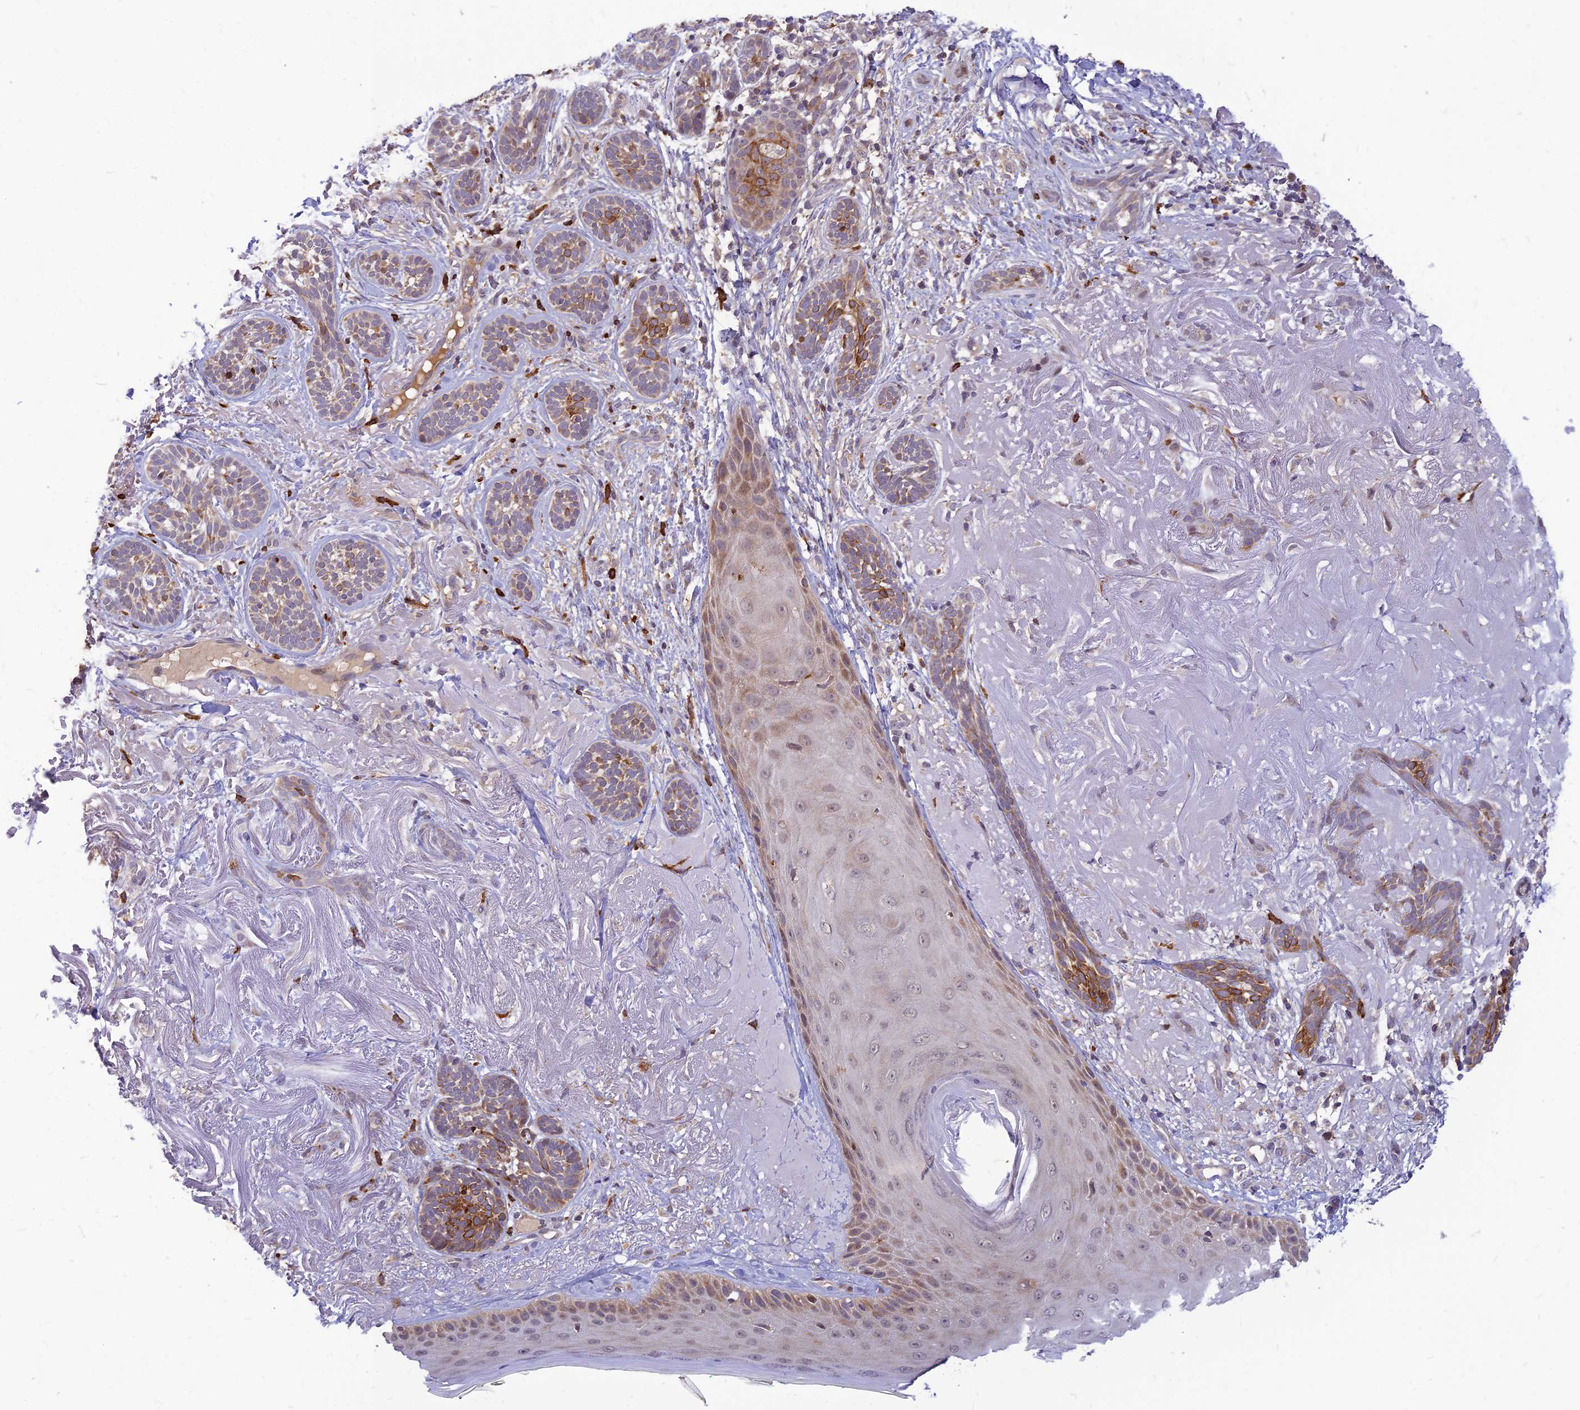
{"staining": {"intensity": "weak", "quantity": "25%-75%", "location": "cytoplasmic/membranous"}, "tissue": "skin cancer", "cell_type": "Tumor cells", "image_type": "cancer", "snomed": [{"axis": "morphology", "description": "Basal cell carcinoma"}, {"axis": "topography", "description": "Skin"}], "caption": "Skin cancer (basal cell carcinoma) stained for a protein shows weak cytoplasmic/membranous positivity in tumor cells. (Brightfield microscopy of DAB IHC at high magnification).", "gene": "ASPDH", "patient": {"sex": "male", "age": 71}}